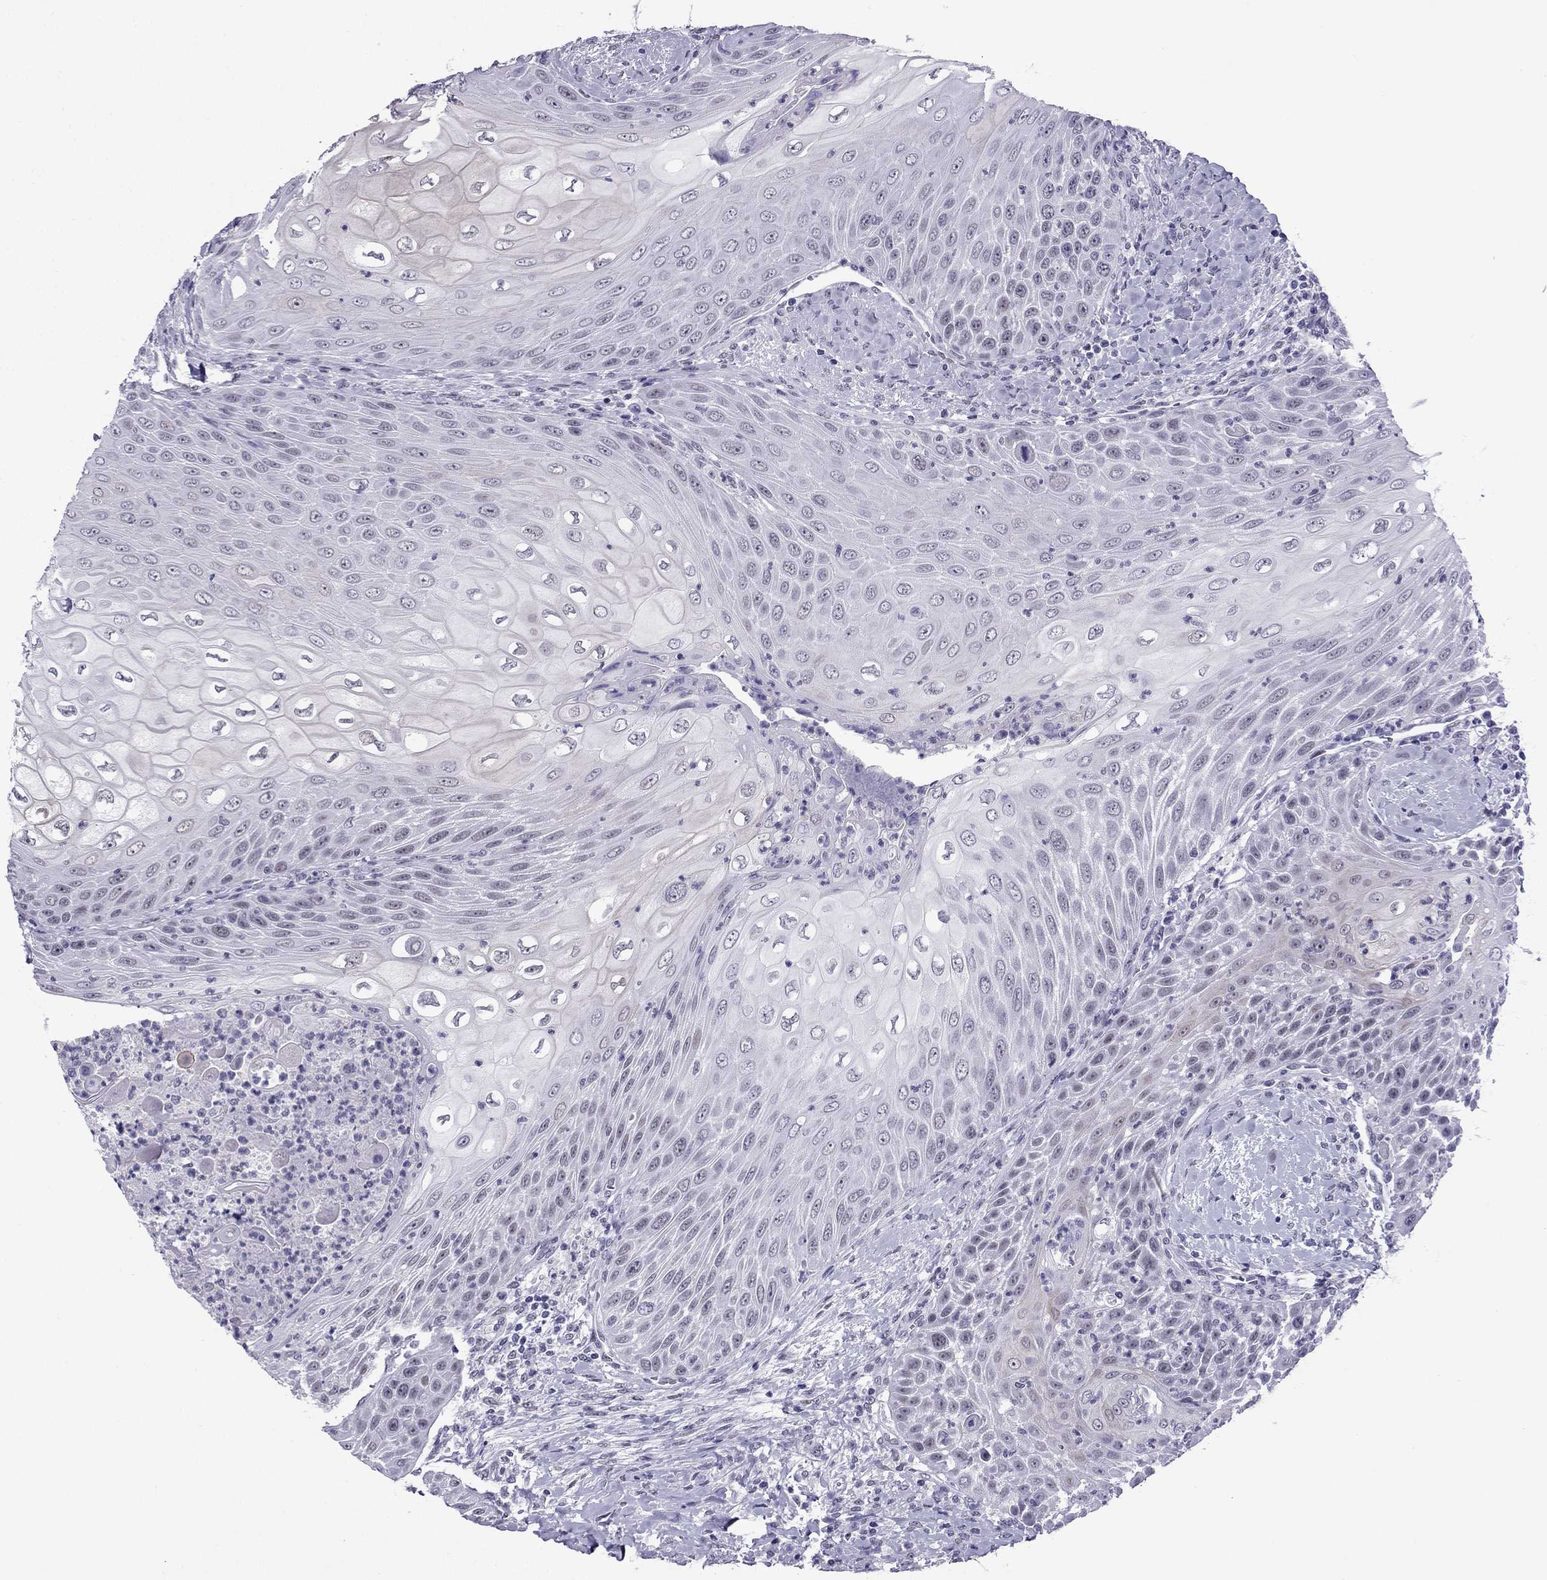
{"staining": {"intensity": "negative", "quantity": "none", "location": "none"}, "tissue": "head and neck cancer", "cell_type": "Tumor cells", "image_type": "cancer", "snomed": [{"axis": "morphology", "description": "Squamous cell carcinoma, NOS"}, {"axis": "topography", "description": "Head-Neck"}], "caption": "The immunohistochemistry (IHC) histopathology image has no significant expression in tumor cells of head and neck squamous cell carcinoma tissue. Brightfield microscopy of IHC stained with DAB (3,3'-diaminobenzidine) (brown) and hematoxylin (blue), captured at high magnification.", "gene": "MYLK3", "patient": {"sex": "male", "age": 69}}